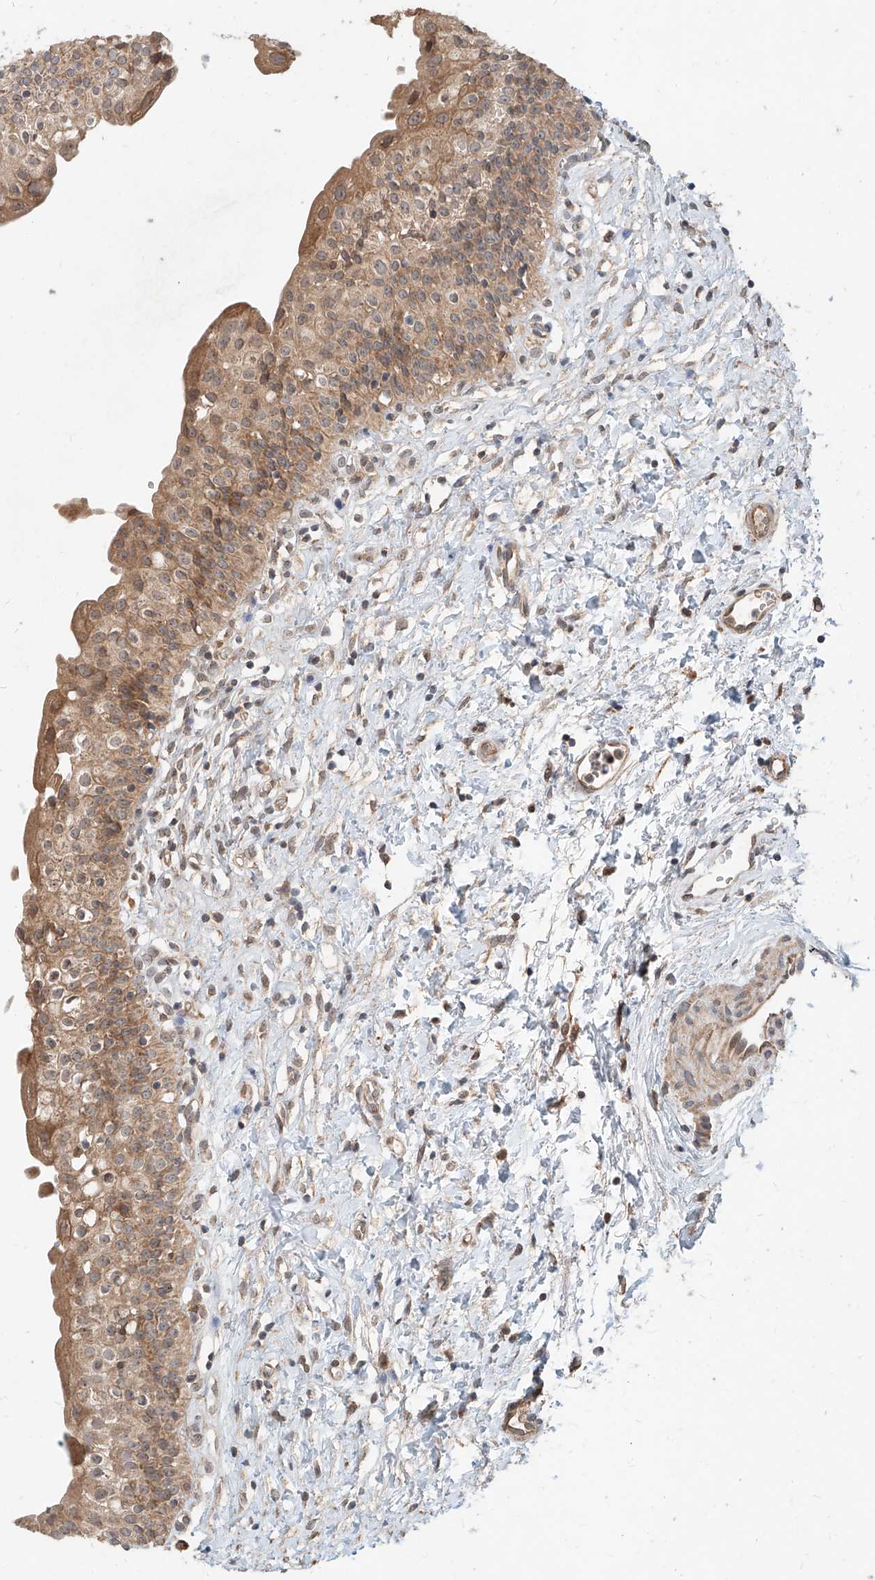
{"staining": {"intensity": "moderate", "quantity": ">75%", "location": "cytoplasmic/membranous"}, "tissue": "urinary bladder", "cell_type": "Urothelial cells", "image_type": "normal", "snomed": [{"axis": "morphology", "description": "Normal tissue, NOS"}, {"axis": "topography", "description": "Urinary bladder"}], "caption": "Unremarkable urinary bladder reveals moderate cytoplasmic/membranous positivity in approximately >75% of urothelial cells.", "gene": "STX19", "patient": {"sex": "male", "age": 51}}